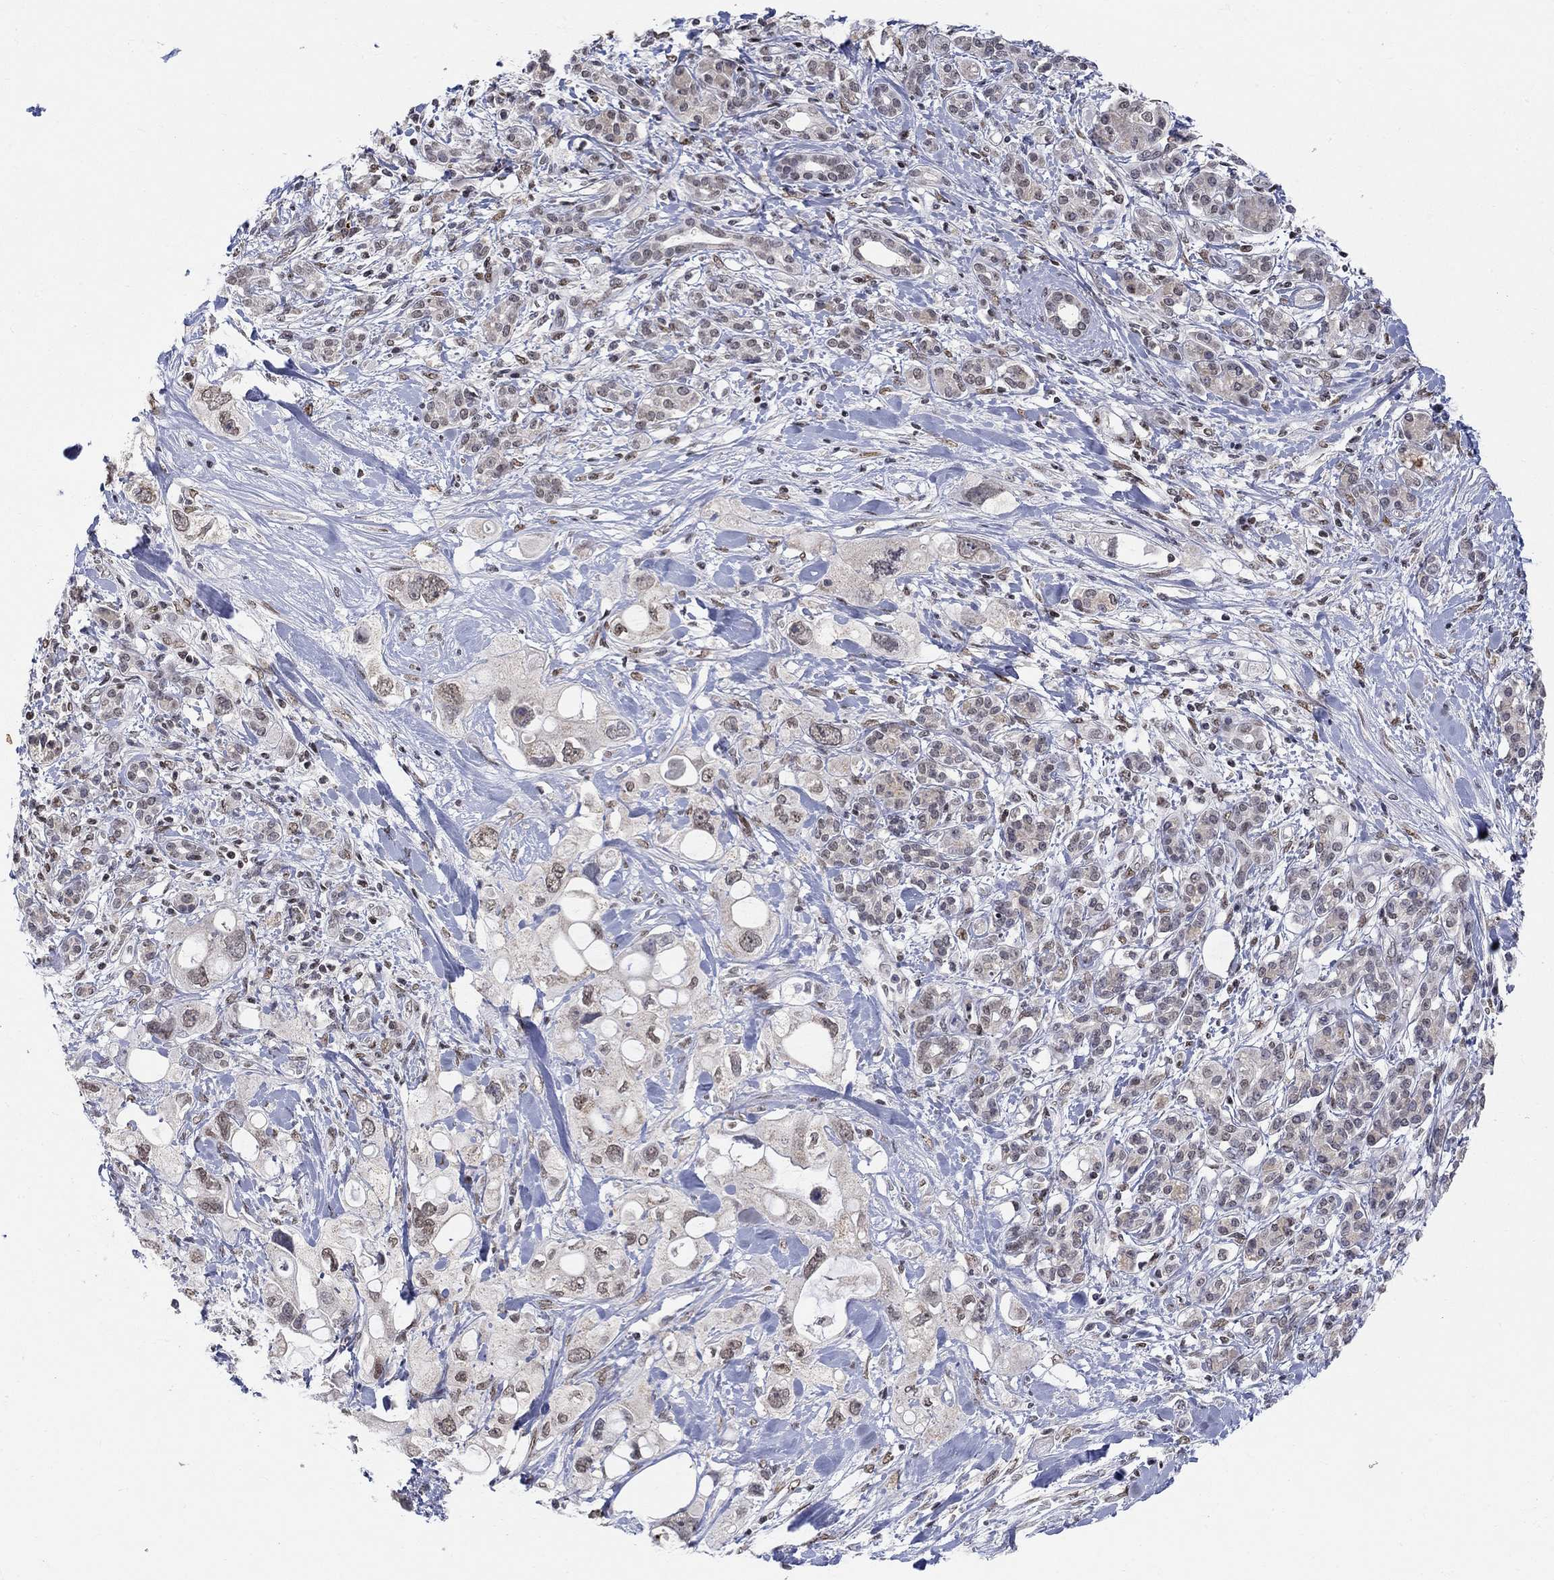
{"staining": {"intensity": "moderate", "quantity": "<25%", "location": "cytoplasmic/membranous"}, "tissue": "pancreatic cancer", "cell_type": "Tumor cells", "image_type": "cancer", "snomed": [{"axis": "morphology", "description": "Adenocarcinoma, NOS"}, {"axis": "topography", "description": "Pancreas"}], "caption": "Pancreatic cancer (adenocarcinoma) stained with a protein marker reveals moderate staining in tumor cells.", "gene": "KLF12", "patient": {"sex": "female", "age": 56}}